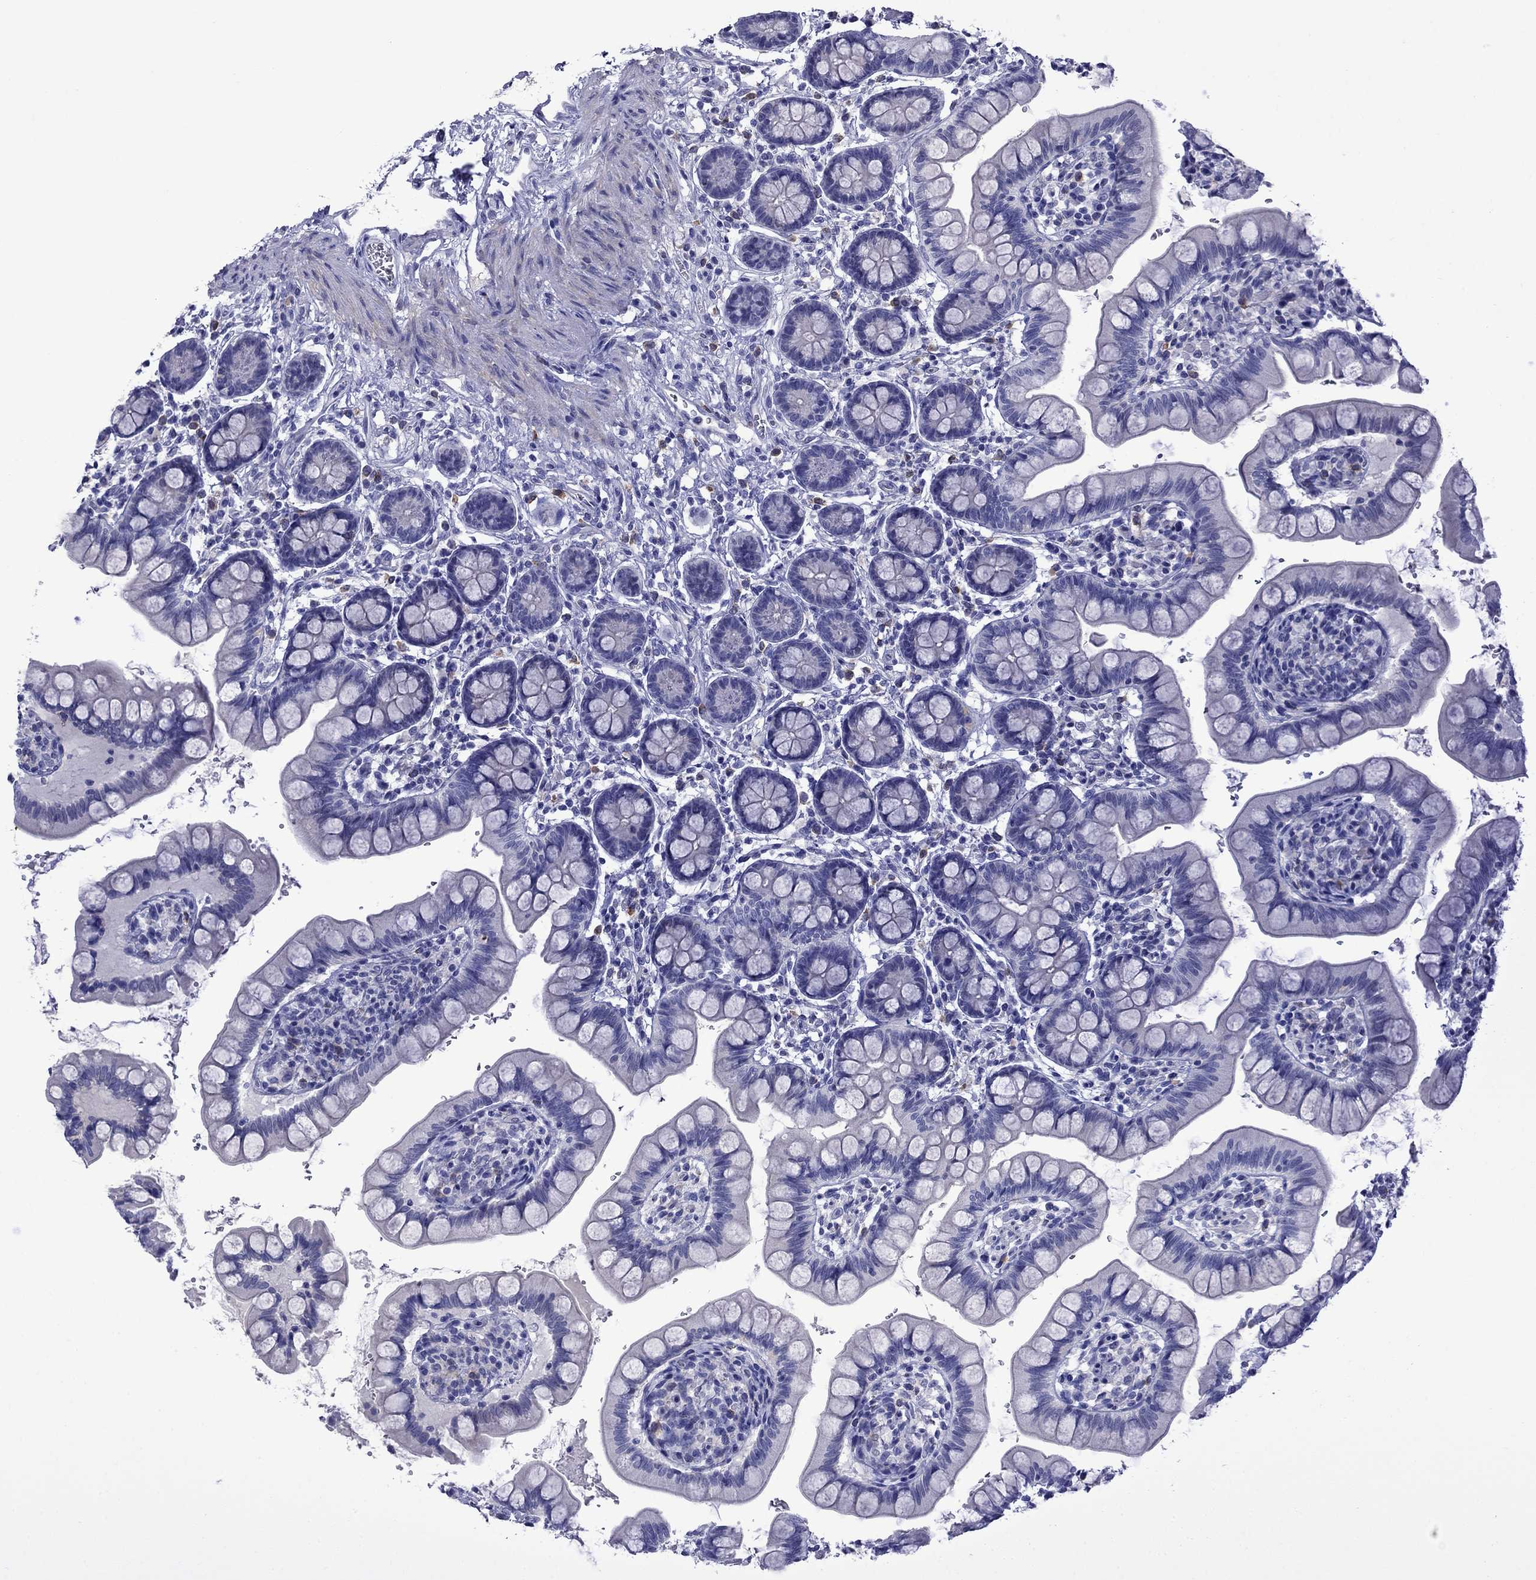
{"staining": {"intensity": "negative", "quantity": "none", "location": "none"}, "tissue": "small intestine", "cell_type": "Glandular cells", "image_type": "normal", "snomed": [{"axis": "morphology", "description": "Normal tissue, NOS"}, {"axis": "topography", "description": "Small intestine"}], "caption": "This is an IHC micrograph of normal human small intestine. There is no positivity in glandular cells.", "gene": "STAR", "patient": {"sex": "female", "age": 56}}